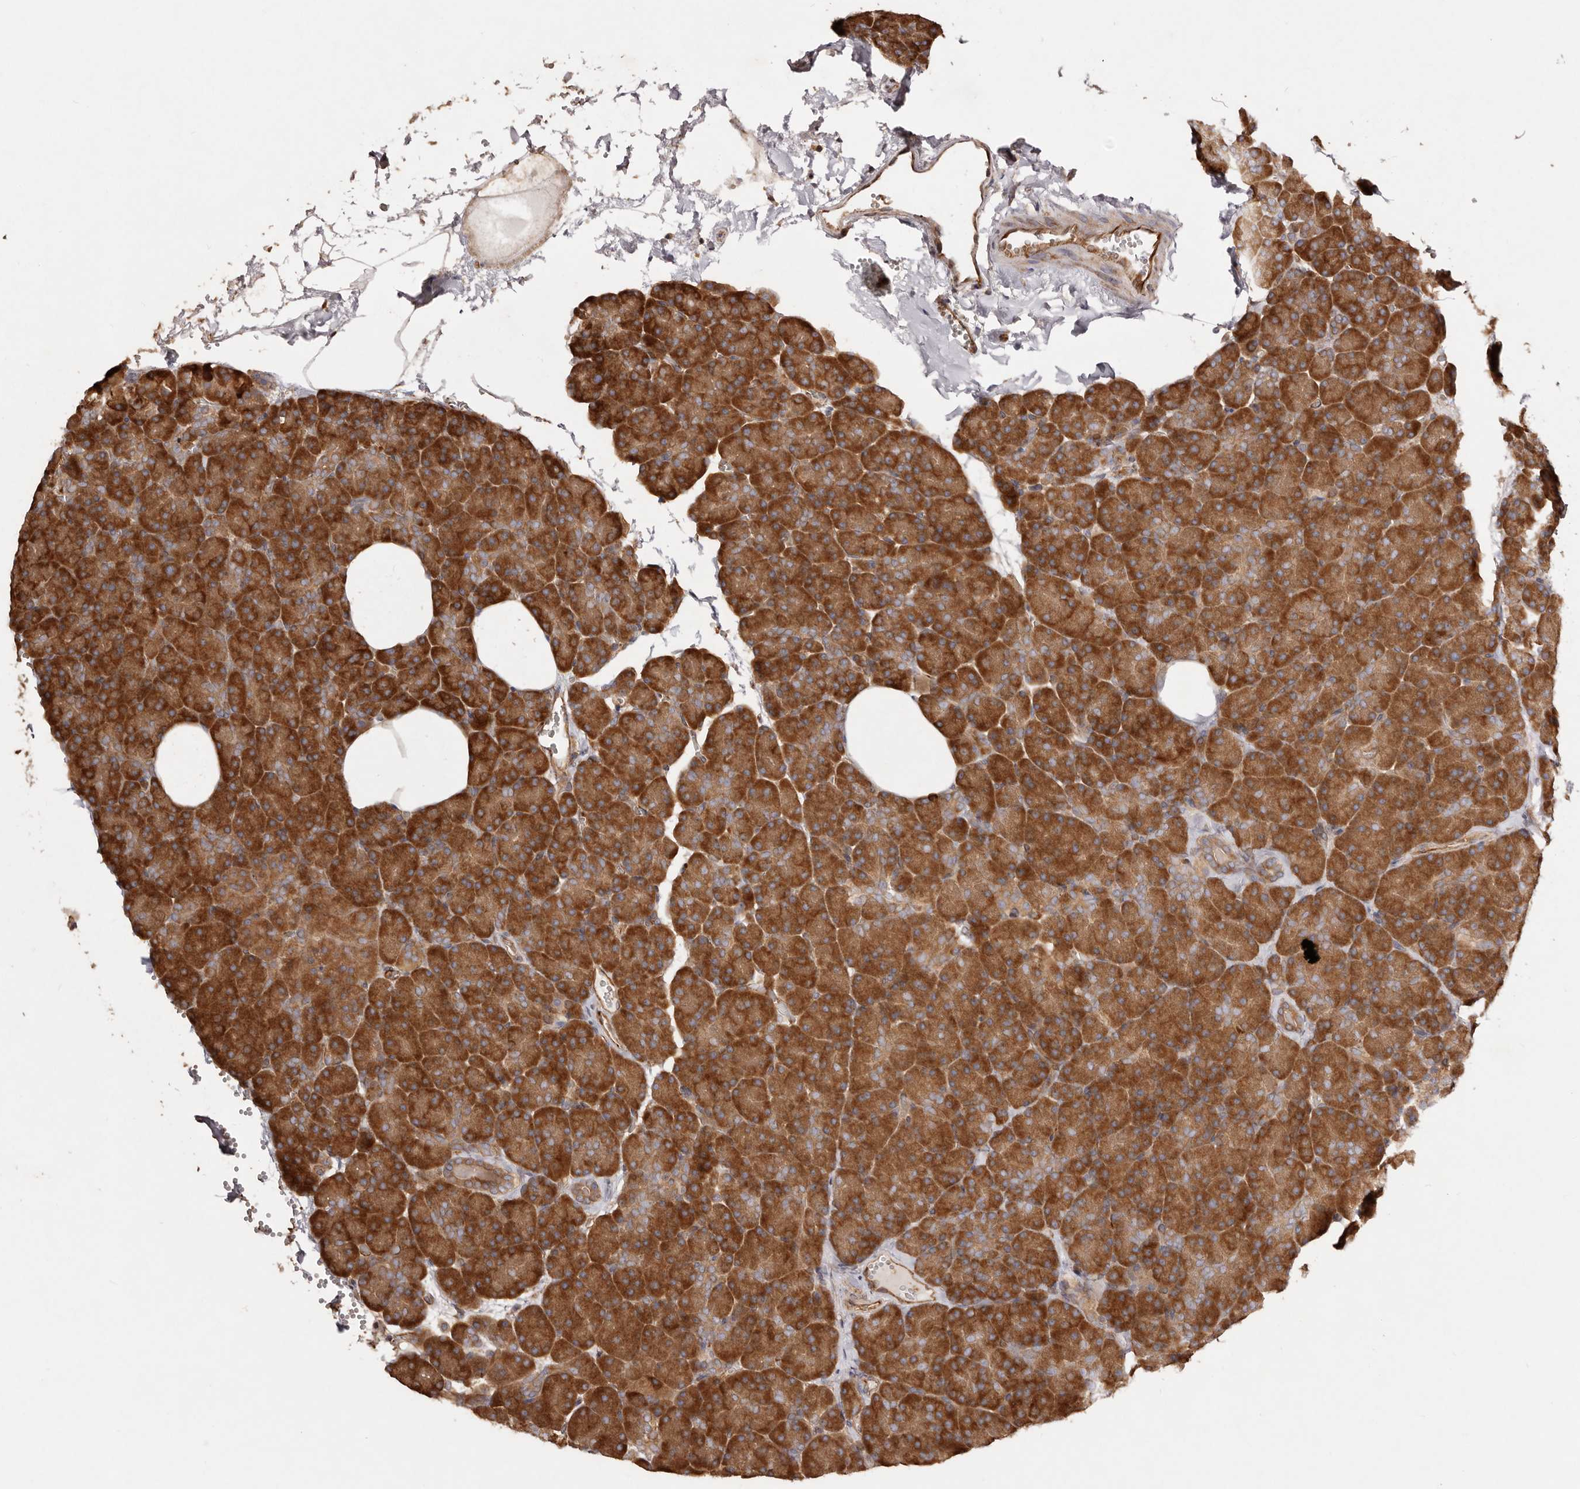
{"staining": {"intensity": "strong", "quantity": ">75%", "location": "cytoplasmic/membranous"}, "tissue": "pancreas", "cell_type": "Exocrine glandular cells", "image_type": "normal", "snomed": [{"axis": "morphology", "description": "Normal tissue, NOS"}, {"axis": "morphology", "description": "Carcinoid, malignant, NOS"}, {"axis": "topography", "description": "Pancreas"}], "caption": "Protein analysis of unremarkable pancreas displays strong cytoplasmic/membranous positivity in about >75% of exocrine glandular cells.", "gene": "RPS6", "patient": {"sex": "female", "age": 35}}